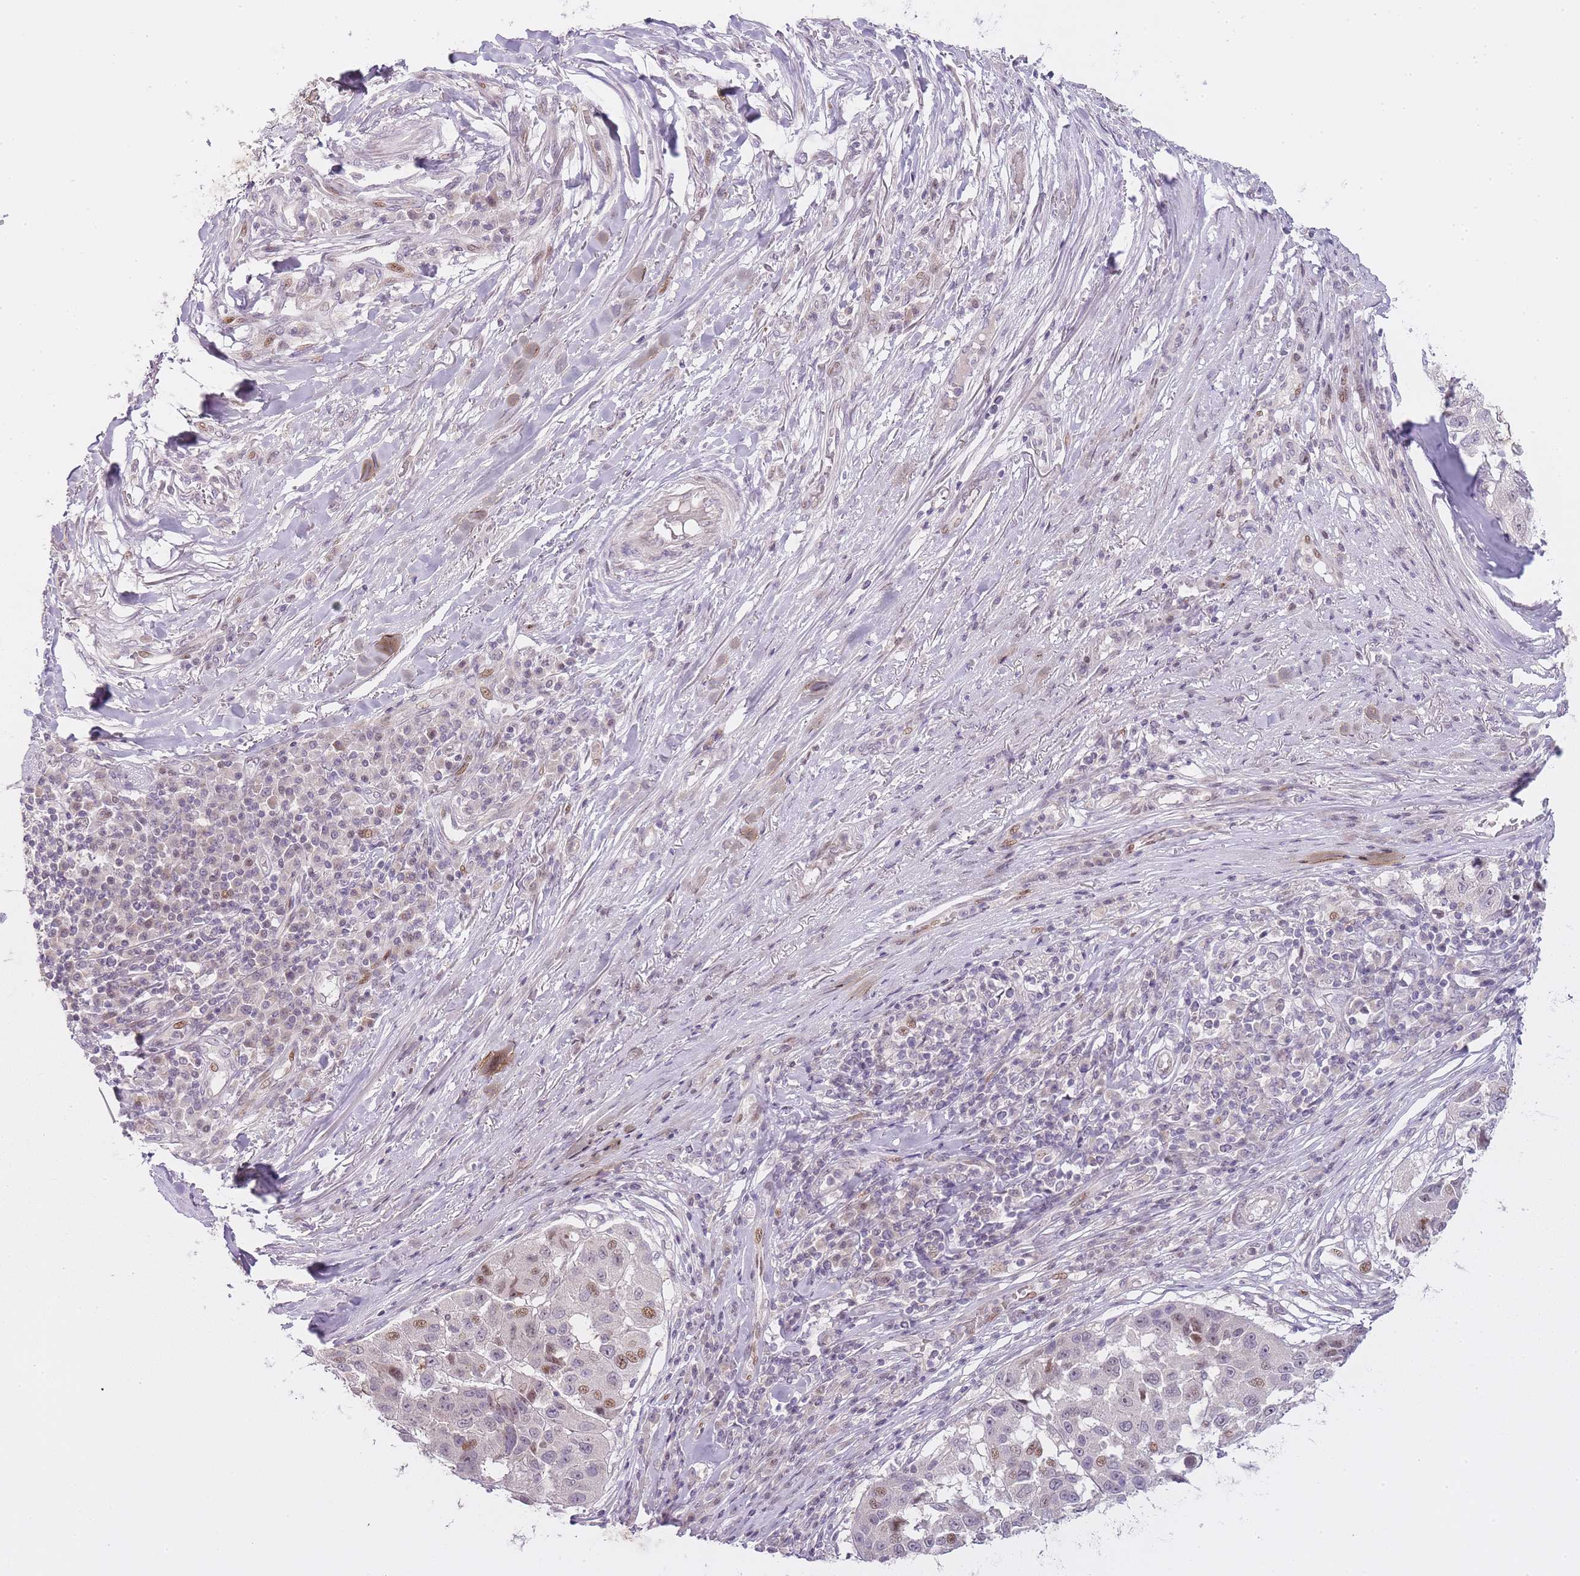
{"staining": {"intensity": "moderate", "quantity": "<25%", "location": "nuclear"}, "tissue": "melanoma", "cell_type": "Tumor cells", "image_type": "cancer", "snomed": [{"axis": "morphology", "description": "Malignant melanoma, NOS"}, {"axis": "topography", "description": "Skin"}], "caption": "Melanoma stained with IHC exhibits moderate nuclear positivity in approximately <25% of tumor cells. (IHC, brightfield microscopy, high magnification).", "gene": "OGG1", "patient": {"sex": "female", "age": 66}}